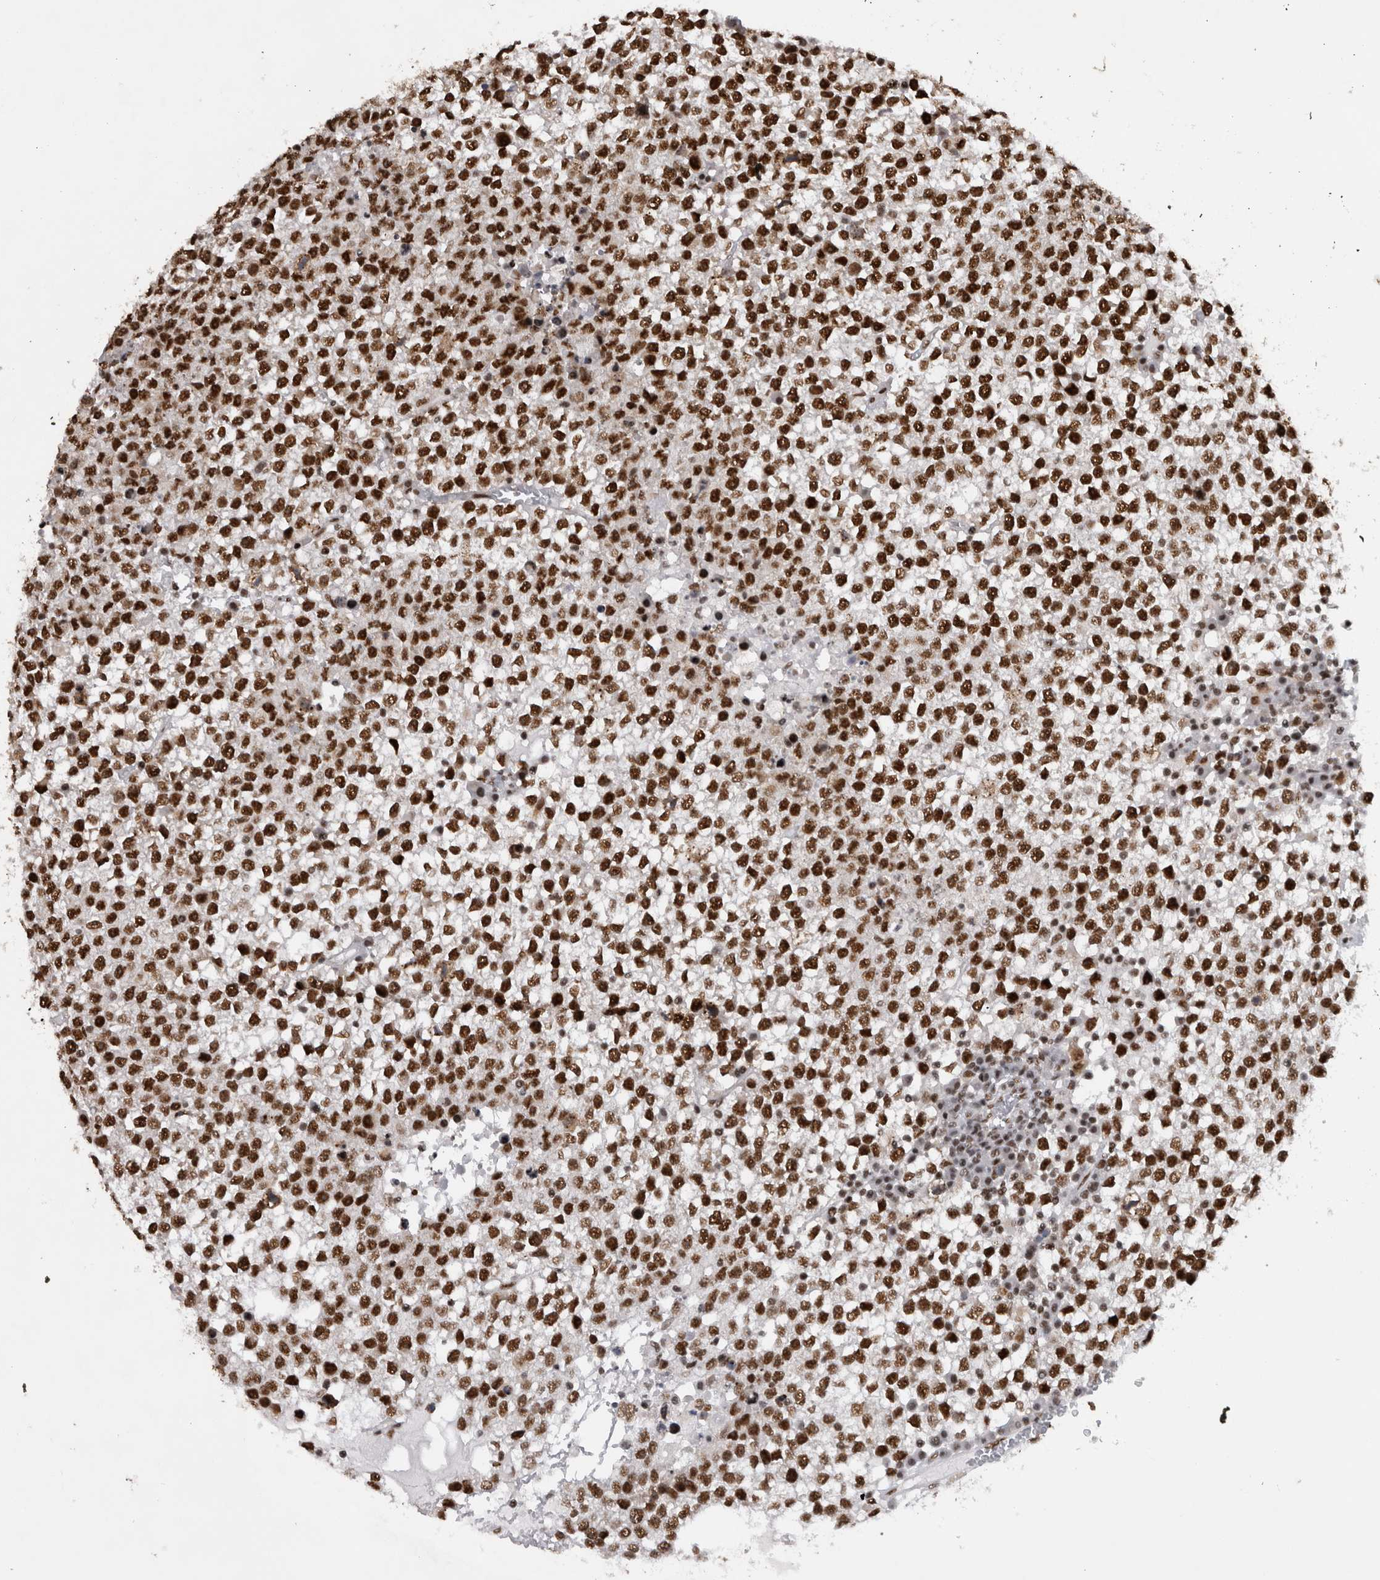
{"staining": {"intensity": "strong", "quantity": ">75%", "location": "nuclear"}, "tissue": "testis cancer", "cell_type": "Tumor cells", "image_type": "cancer", "snomed": [{"axis": "morphology", "description": "Seminoma, NOS"}, {"axis": "topography", "description": "Testis"}], "caption": "The immunohistochemical stain shows strong nuclear positivity in tumor cells of seminoma (testis) tissue.", "gene": "CDK11A", "patient": {"sex": "male", "age": 65}}